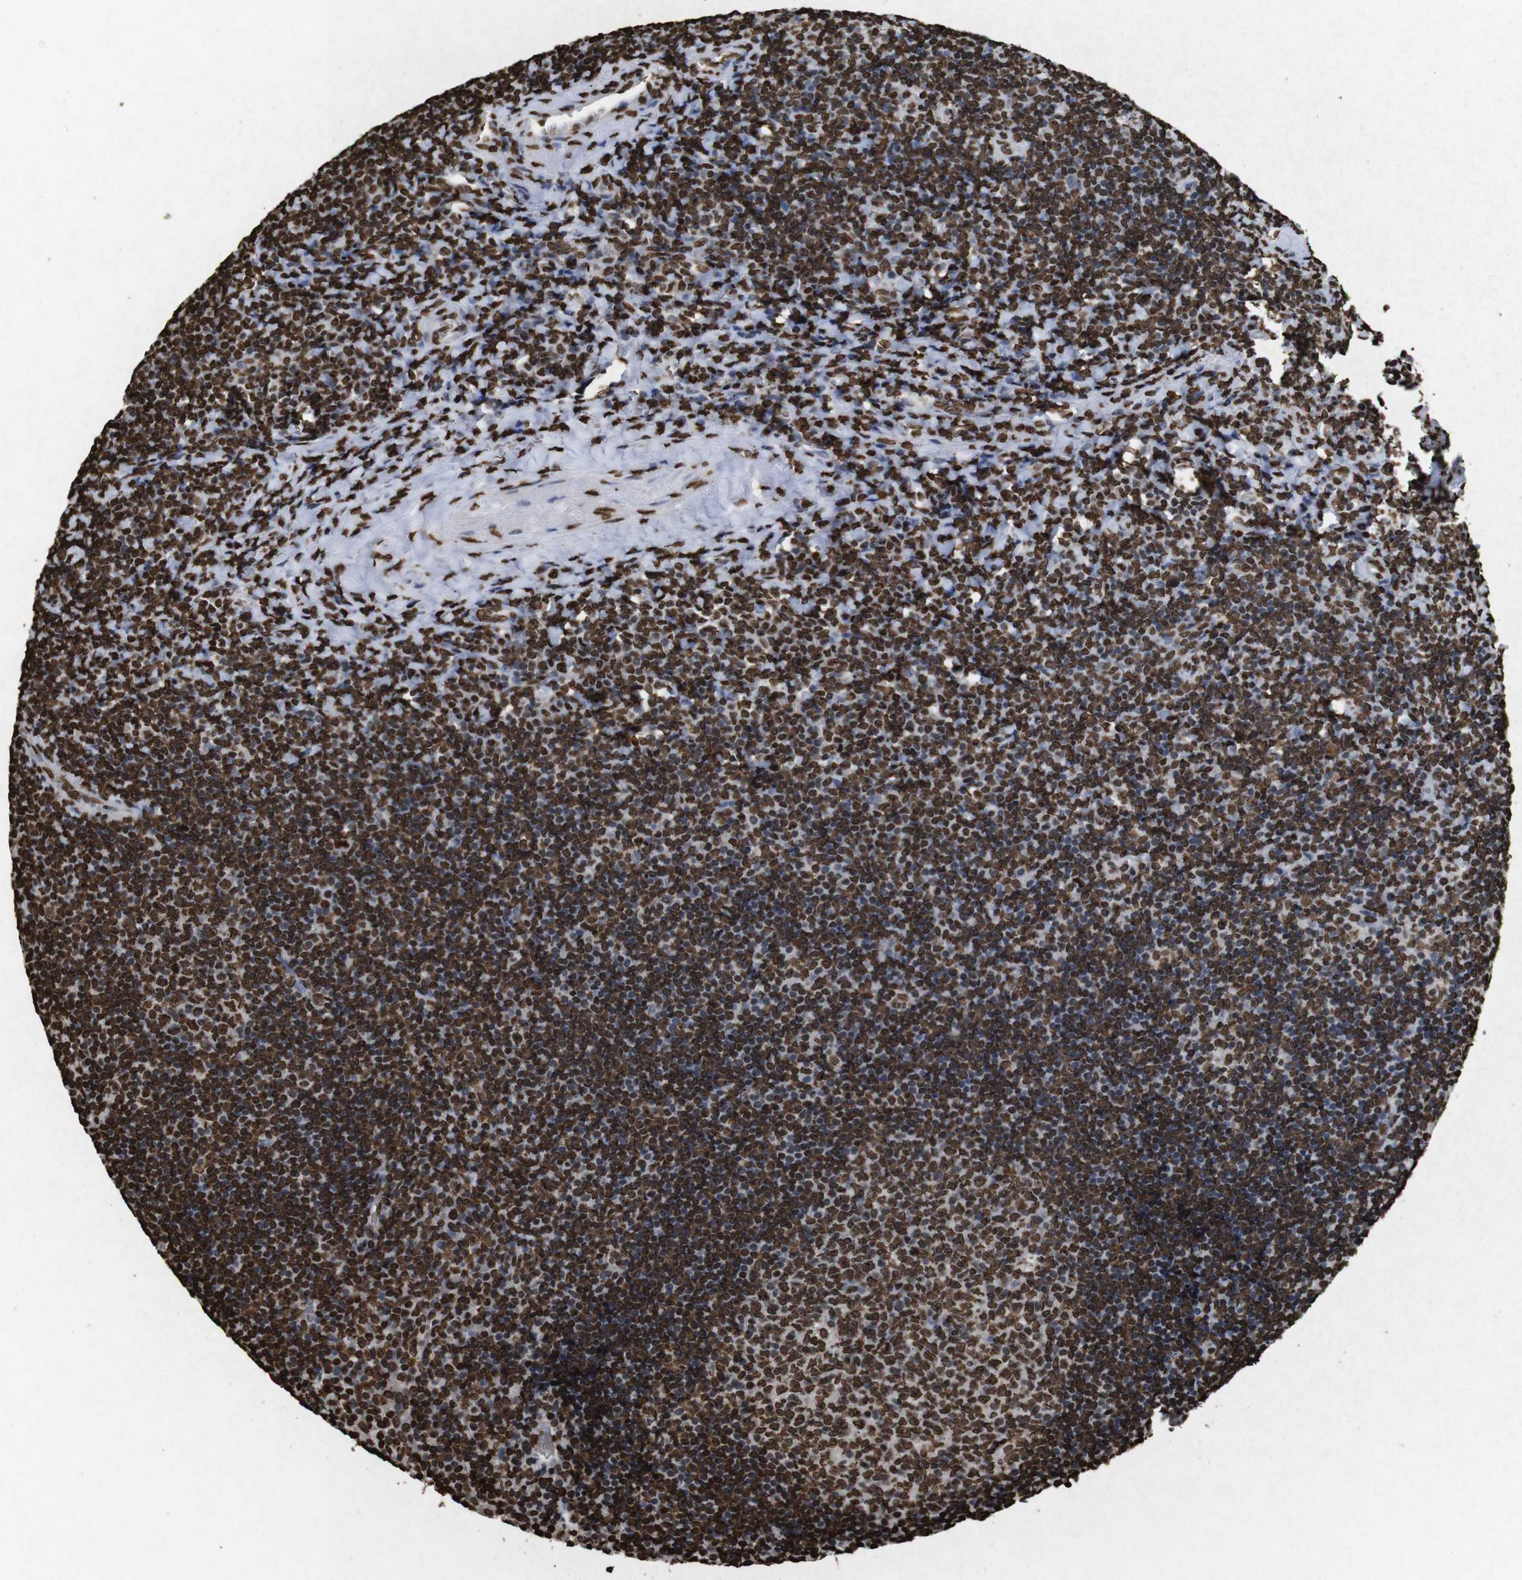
{"staining": {"intensity": "strong", "quantity": ">75%", "location": "nuclear"}, "tissue": "tonsil", "cell_type": "Germinal center cells", "image_type": "normal", "snomed": [{"axis": "morphology", "description": "Normal tissue, NOS"}, {"axis": "topography", "description": "Tonsil"}], "caption": "The histopathology image reveals immunohistochemical staining of benign tonsil. There is strong nuclear staining is identified in about >75% of germinal center cells. The protein is shown in brown color, while the nuclei are stained blue.", "gene": "MDM2", "patient": {"sex": "male", "age": 37}}